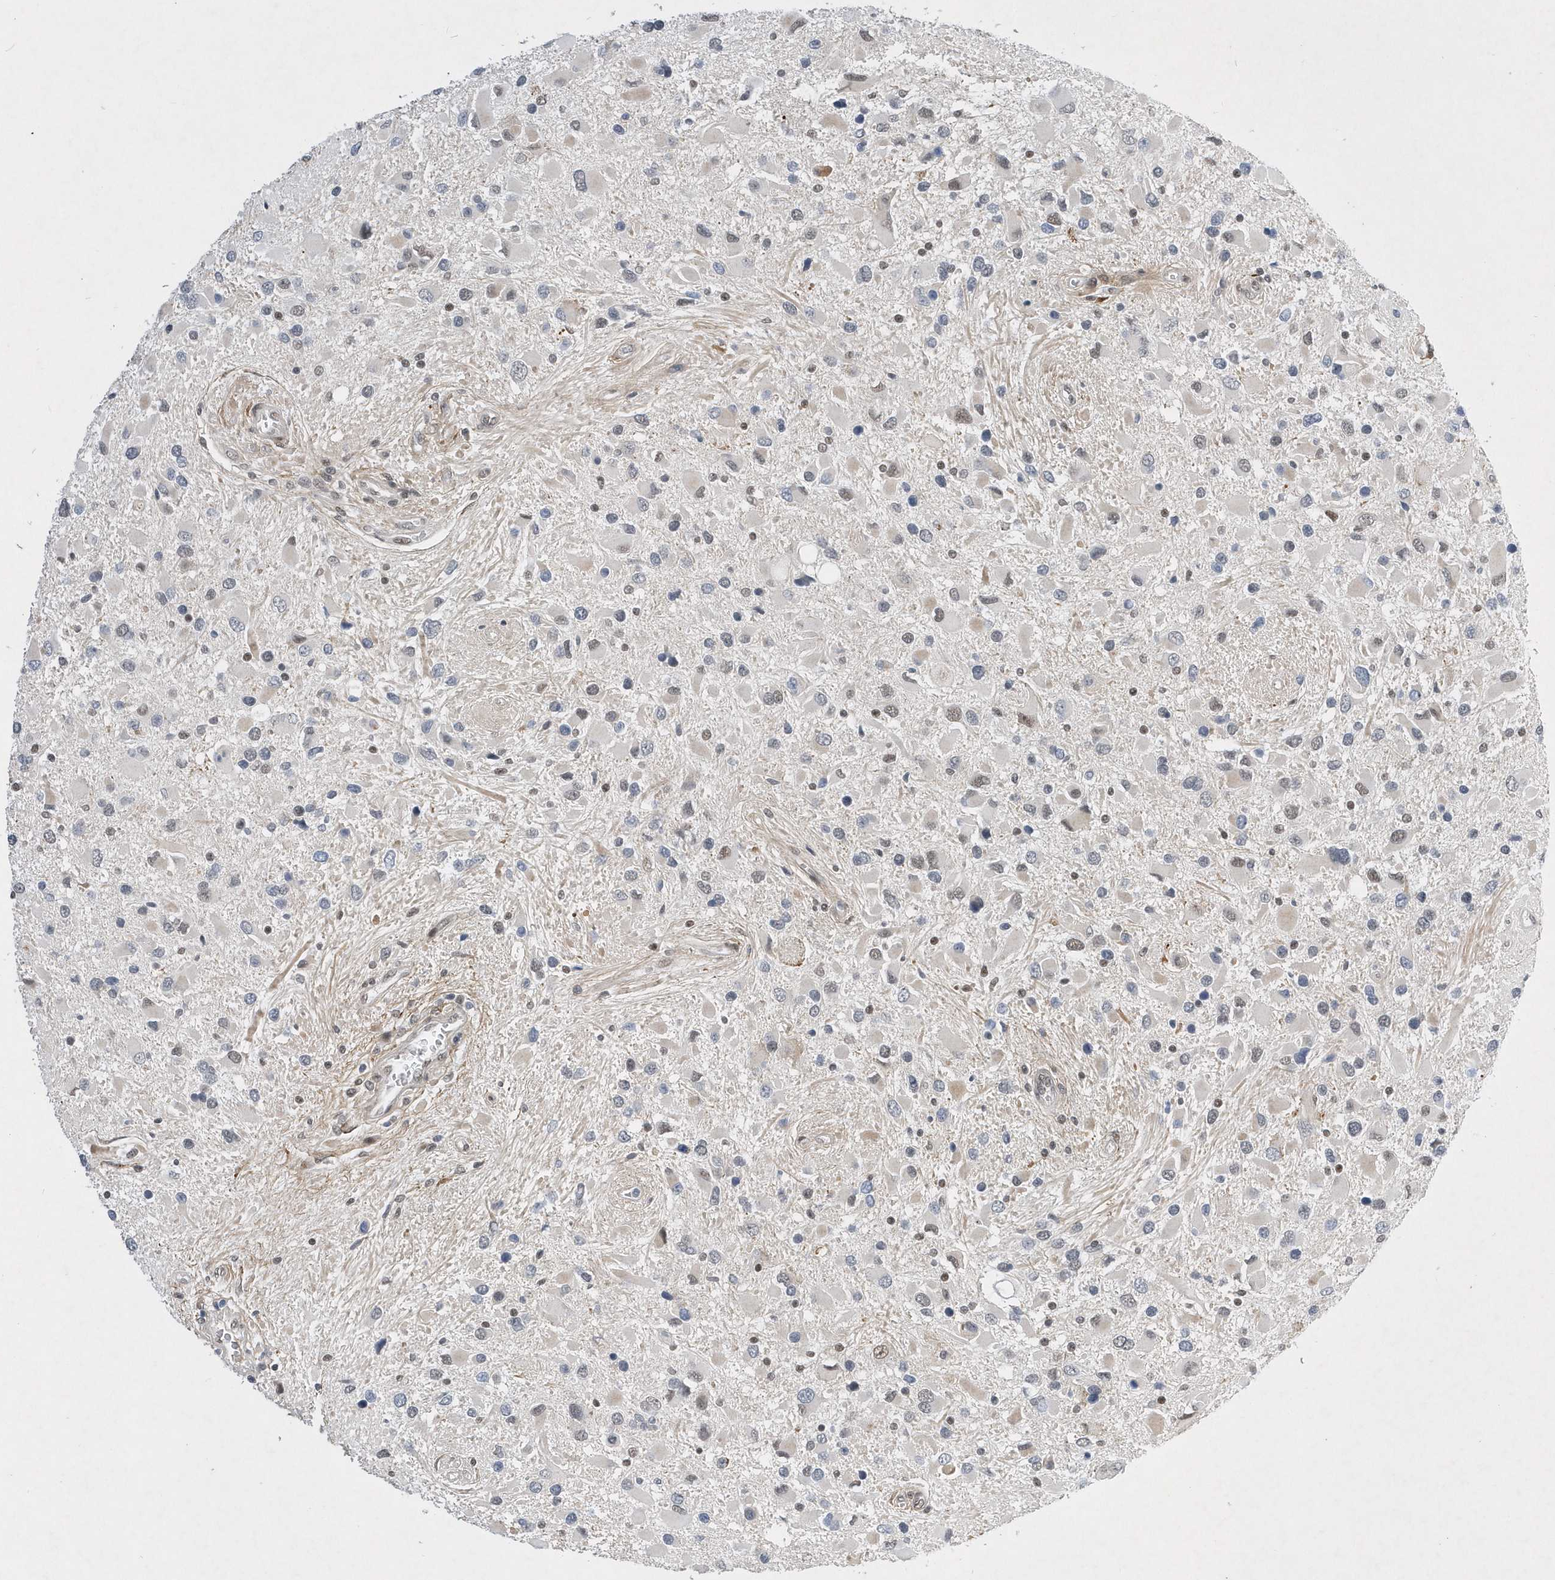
{"staining": {"intensity": "weak", "quantity": "<25%", "location": "nuclear"}, "tissue": "glioma", "cell_type": "Tumor cells", "image_type": "cancer", "snomed": [{"axis": "morphology", "description": "Glioma, malignant, High grade"}, {"axis": "topography", "description": "Brain"}], "caption": "The photomicrograph shows no staining of tumor cells in glioma.", "gene": "FAM217A", "patient": {"sex": "male", "age": 53}}